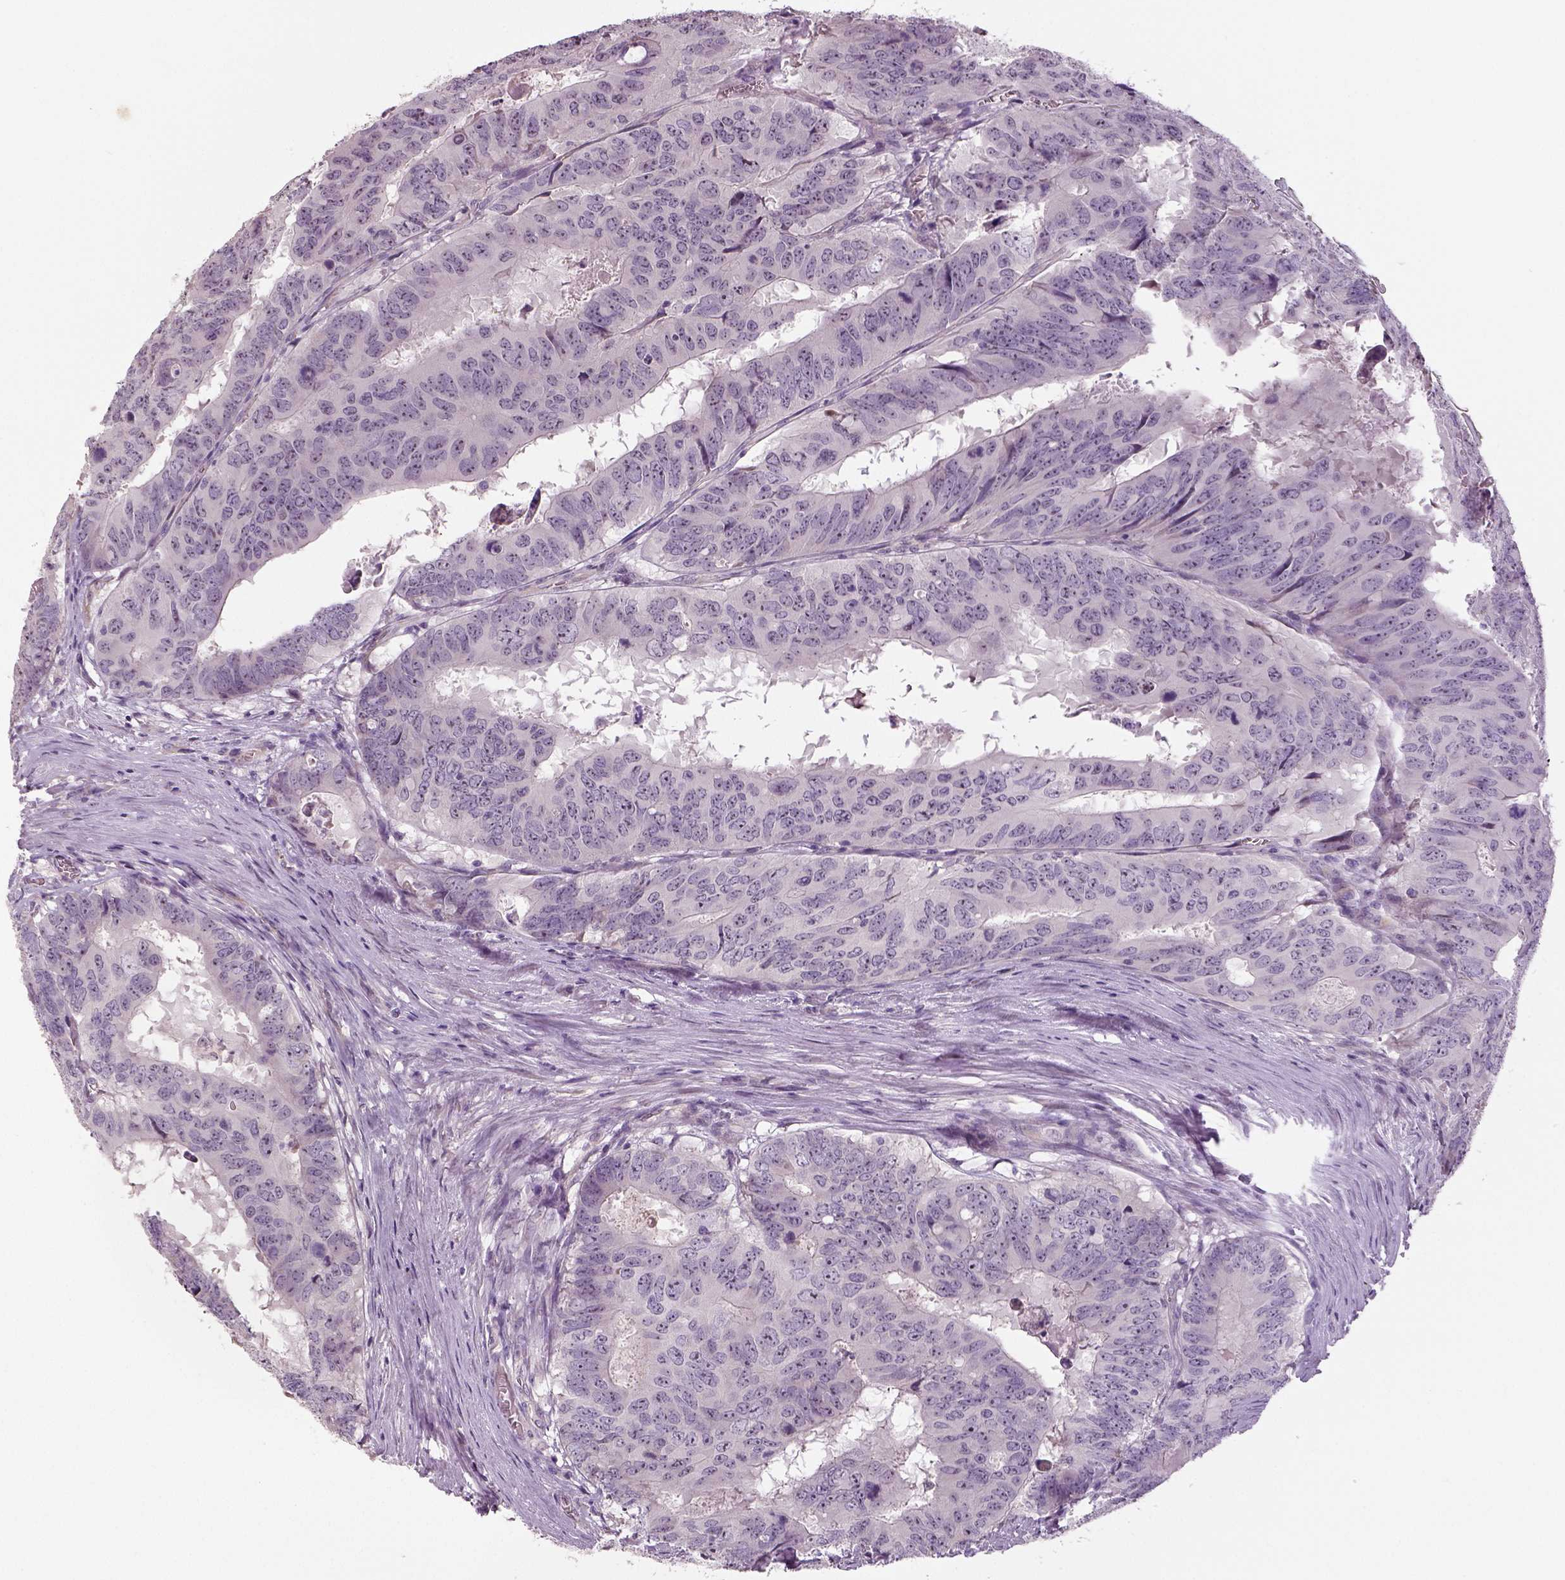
{"staining": {"intensity": "negative", "quantity": "none", "location": "none"}, "tissue": "colorectal cancer", "cell_type": "Tumor cells", "image_type": "cancer", "snomed": [{"axis": "morphology", "description": "Adenocarcinoma, NOS"}, {"axis": "topography", "description": "Colon"}], "caption": "The image displays no significant expression in tumor cells of colorectal cancer.", "gene": "NECAB1", "patient": {"sex": "male", "age": 79}}